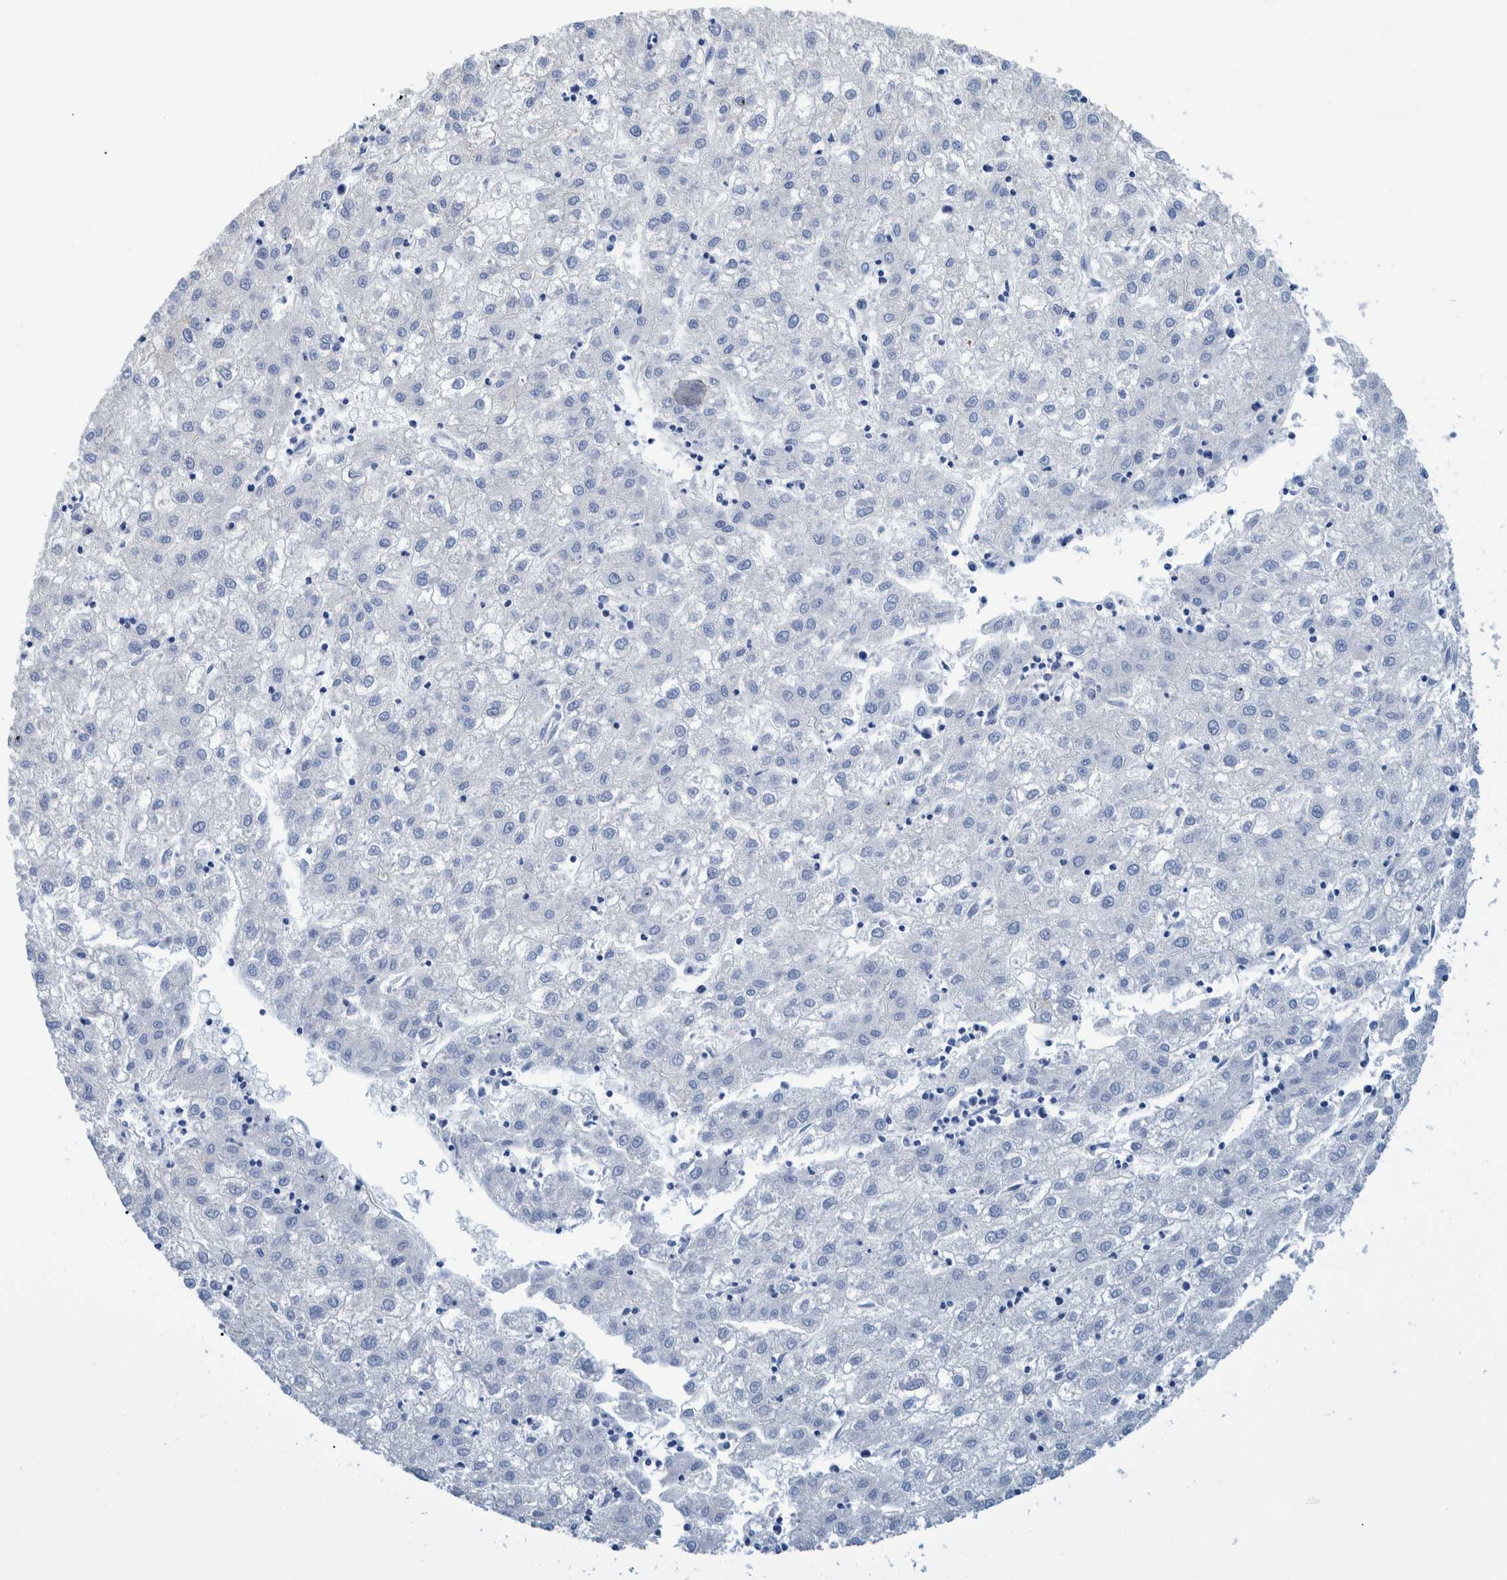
{"staining": {"intensity": "negative", "quantity": "none", "location": "none"}, "tissue": "liver cancer", "cell_type": "Tumor cells", "image_type": "cancer", "snomed": [{"axis": "morphology", "description": "Carcinoma, Hepatocellular, NOS"}, {"axis": "topography", "description": "Liver"}], "caption": "Tumor cells show no significant positivity in liver hepatocellular carcinoma. (DAB (3,3'-diaminobenzidine) immunohistochemistry visualized using brightfield microscopy, high magnification).", "gene": "MKS1", "patient": {"sex": "male", "age": 72}}